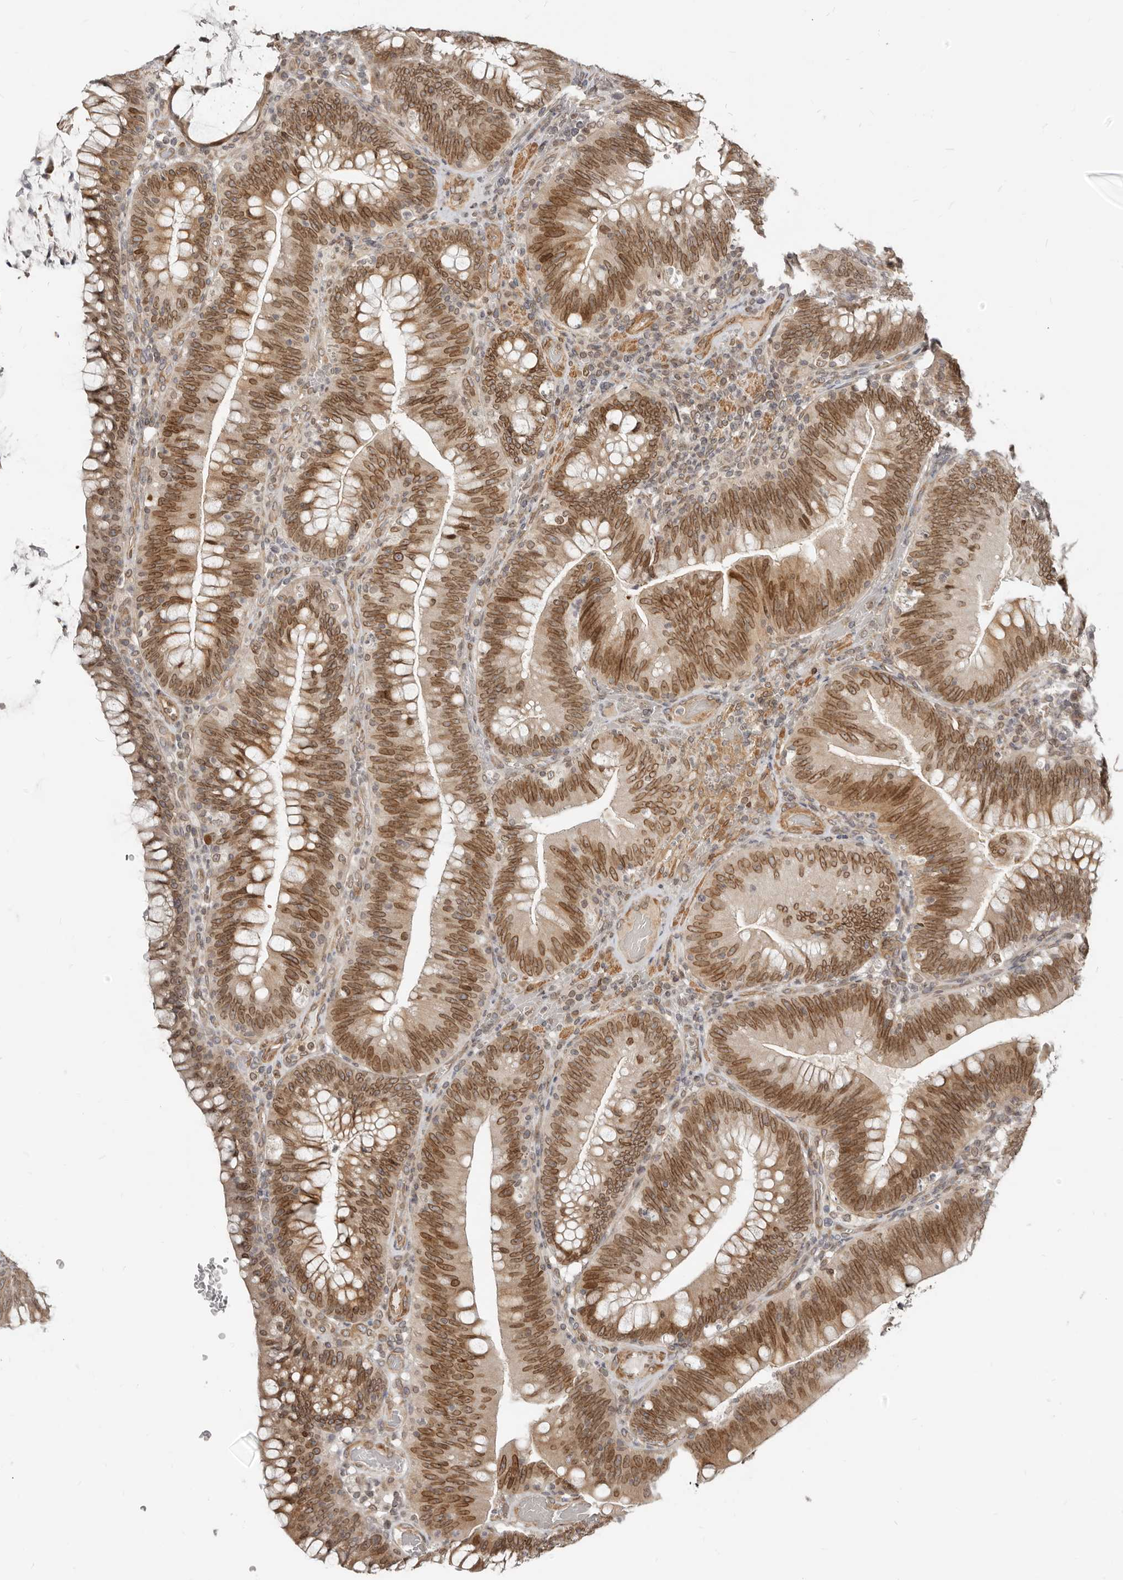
{"staining": {"intensity": "moderate", "quantity": ">75%", "location": "cytoplasmic/membranous,nuclear"}, "tissue": "colorectal cancer", "cell_type": "Tumor cells", "image_type": "cancer", "snomed": [{"axis": "morphology", "description": "Normal tissue, NOS"}, {"axis": "topography", "description": "Colon"}], "caption": "Immunohistochemistry of human colorectal cancer displays medium levels of moderate cytoplasmic/membranous and nuclear positivity in about >75% of tumor cells.", "gene": "NUP153", "patient": {"sex": "female", "age": 82}}